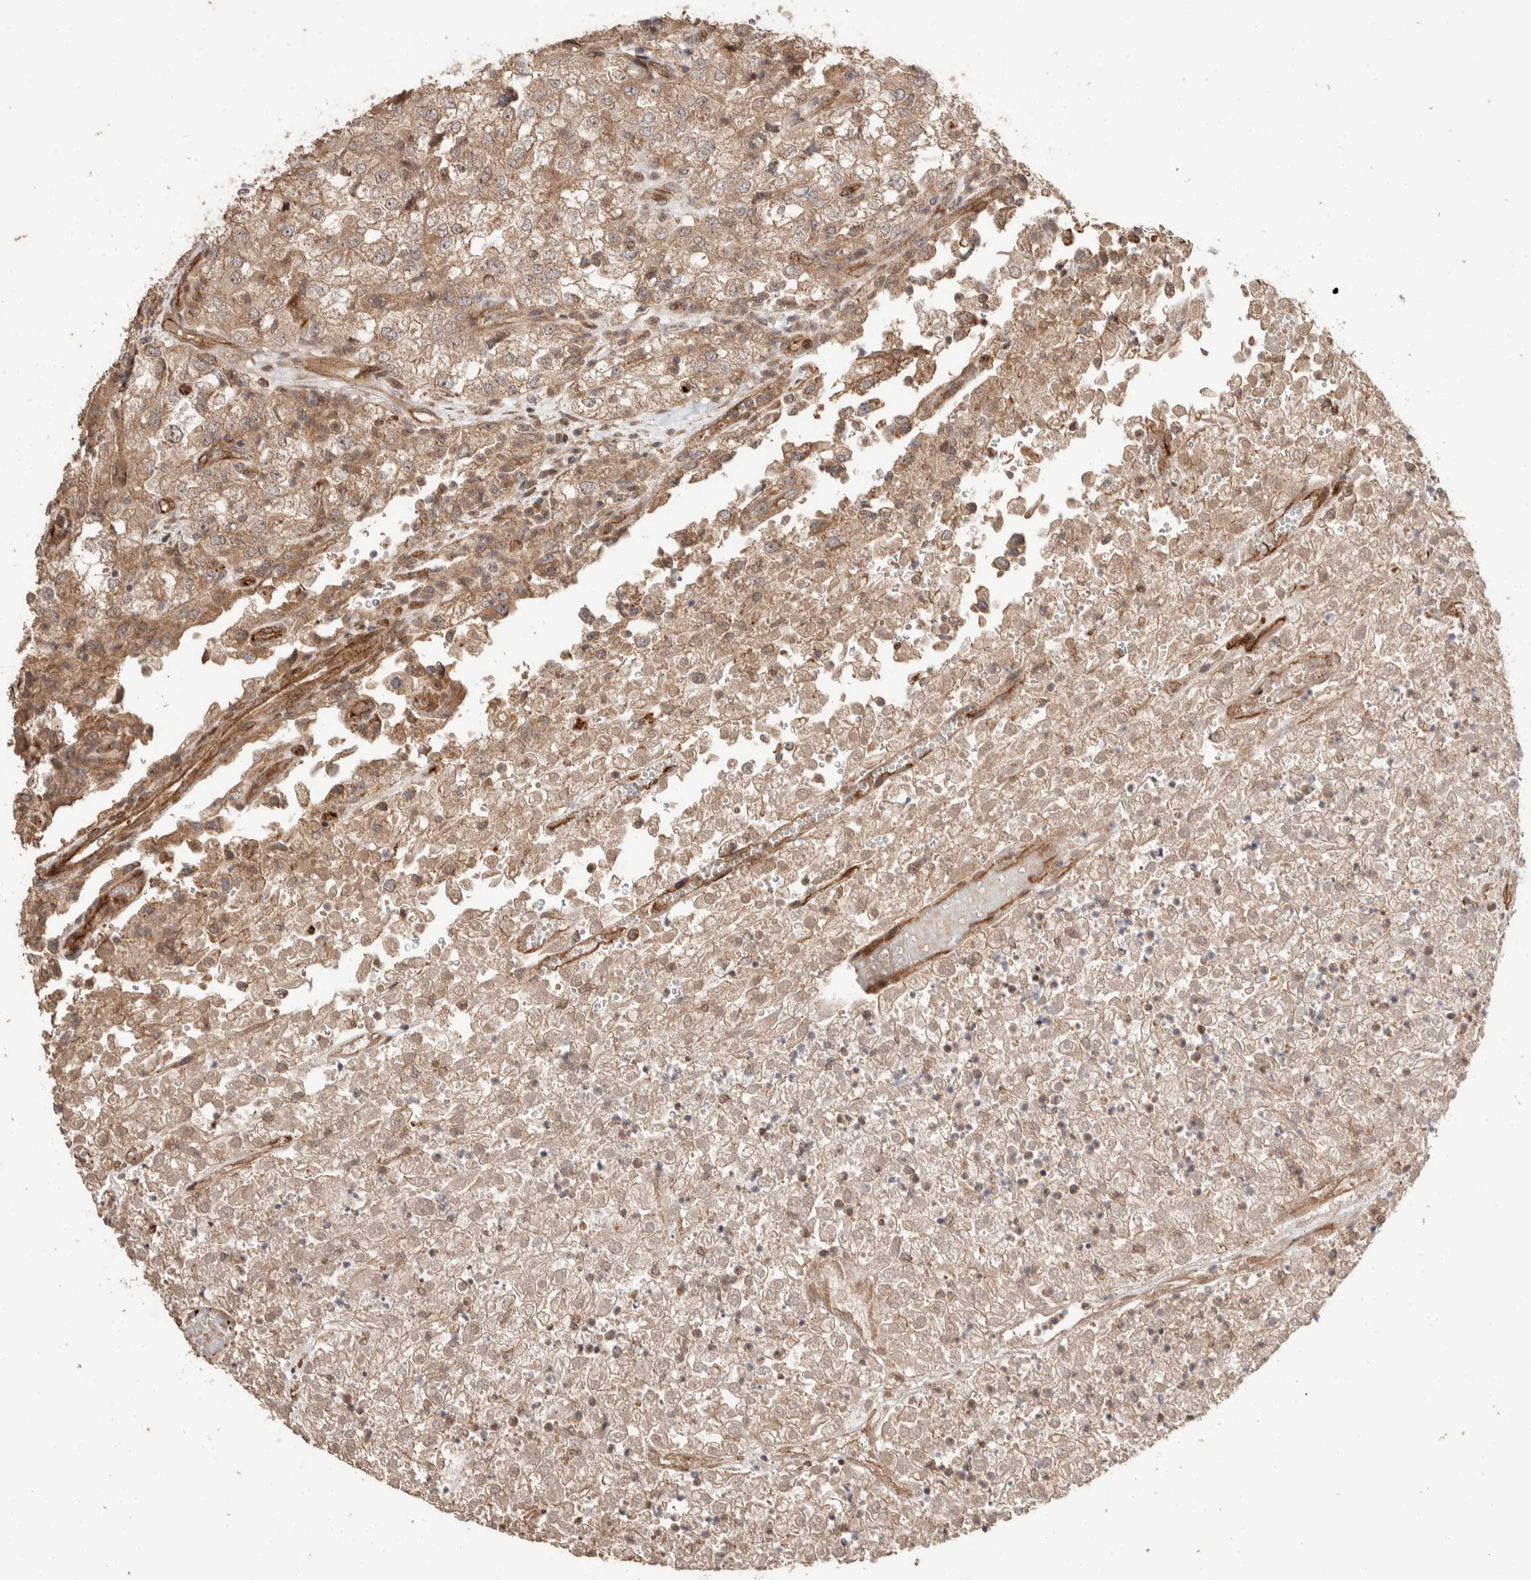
{"staining": {"intensity": "weak", "quantity": ">75%", "location": "cytoplasmic/membranous"}, "tissue": "renal cancer", "cell_type": "Tumor cells", "image_type": "cancer", "snomed": [{"axis": "morphology", "description": "Adenocarcinoma, NOS"}, {"axis": "topography", "description": "Kidney"}], "caption": "Renal adenocarcinoma stained with immunohistochemistry (IHC) exhibits weak cytoplasmic/membranous expression in about >75% of tumor cells.", "gene": "ERC1", "patient": {"sex": "female", "age": 54}}